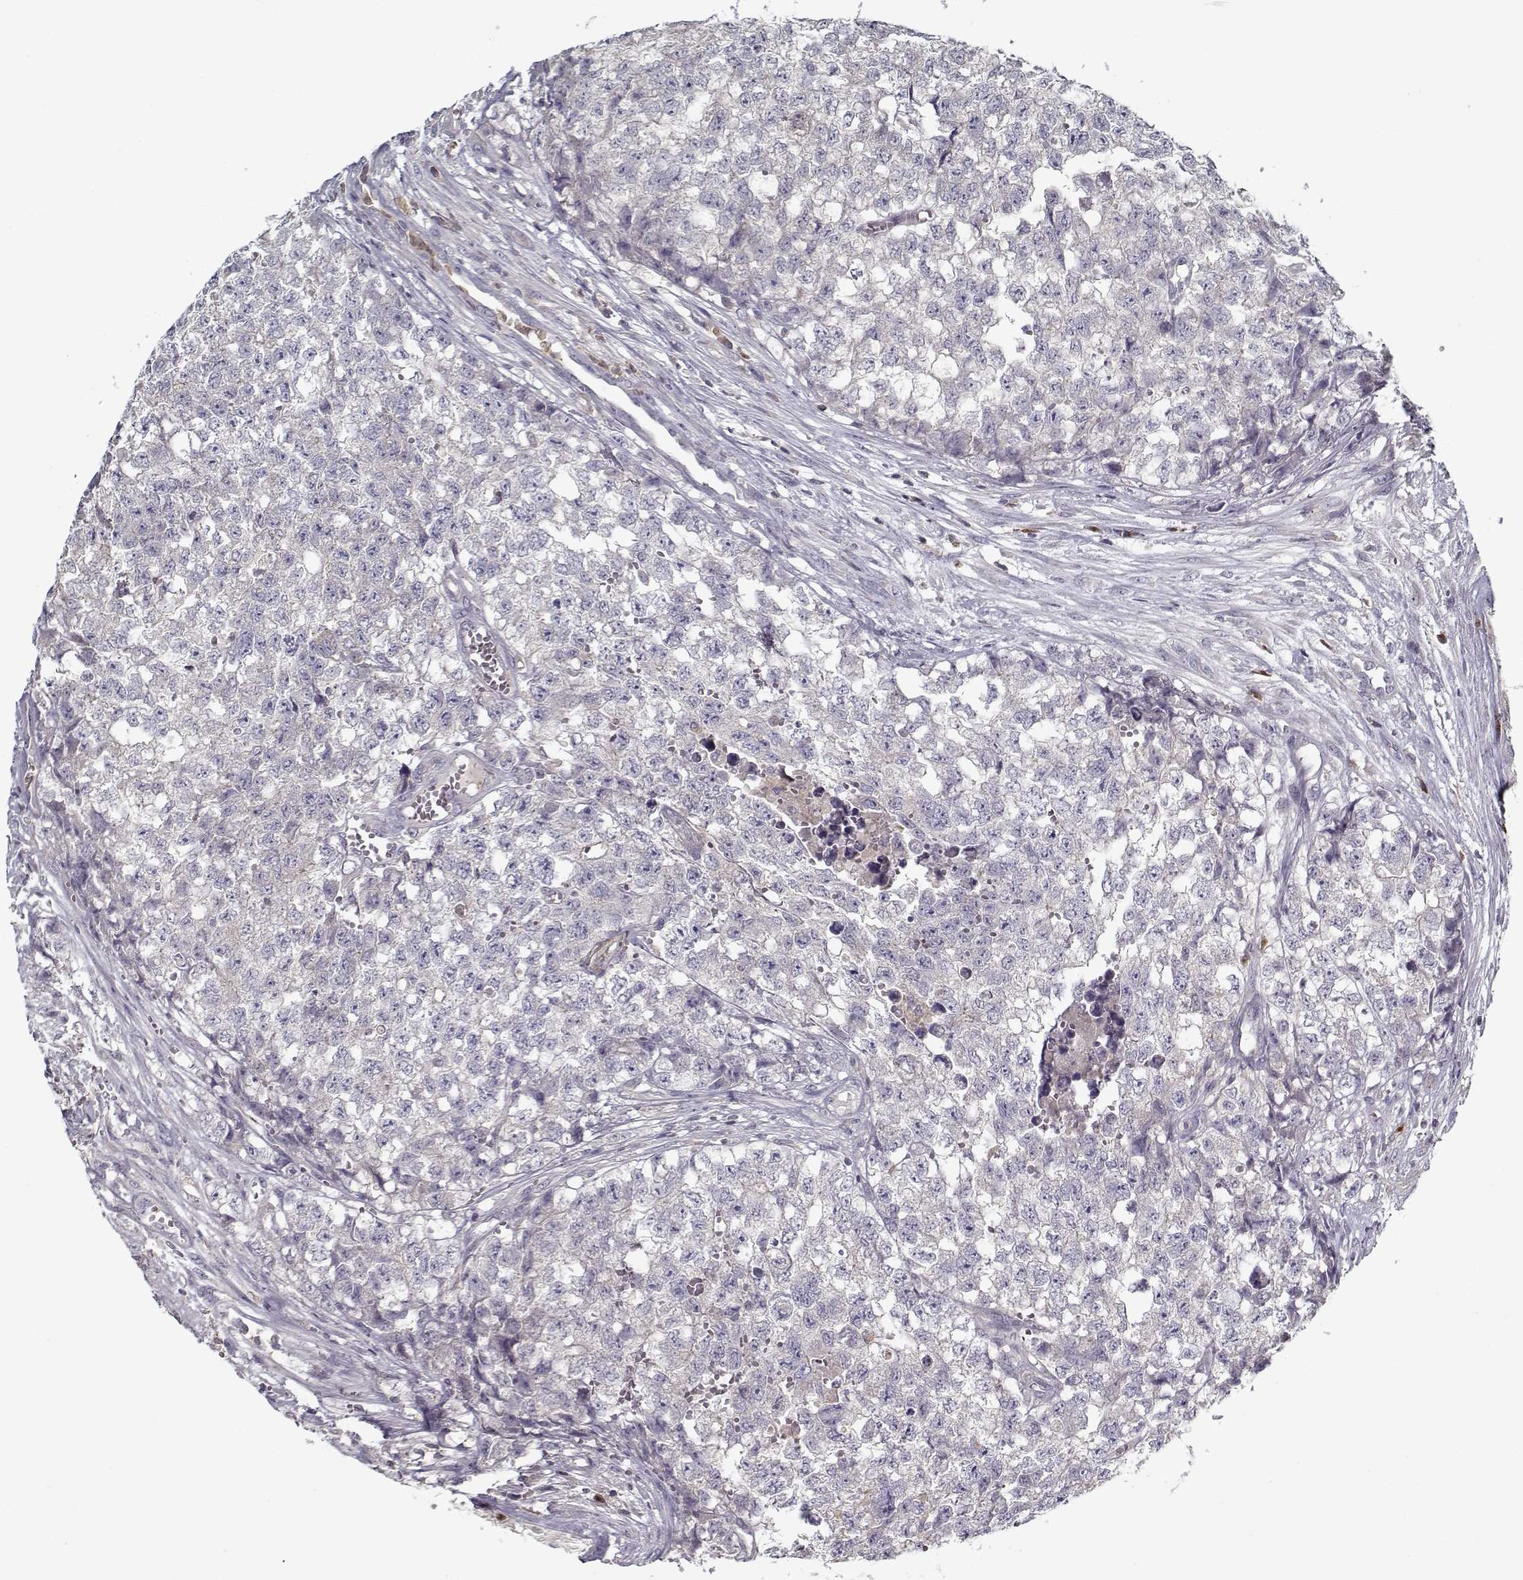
{"staining": {"intensity": "negative", "quantity": "none", "location": "none"}, "tissue": "testis cancer", "cell_type": "Tumor cells", "image_type": "cancer", "snomed": [{"axis": "morphology", "description": "Seminoma, NOS"}, {"axis": "morphology", "description": "Carcinoma, Embryonal, NOS"}, {"axis": "topography", "description": "Testis"}], "caption": "This is an immunohistochemistry image of embryonal carcinoma (testis). There is no expression in tumor cells.", "gene": "UNC13D", "patient": {"sex": "male", "age": 22}}